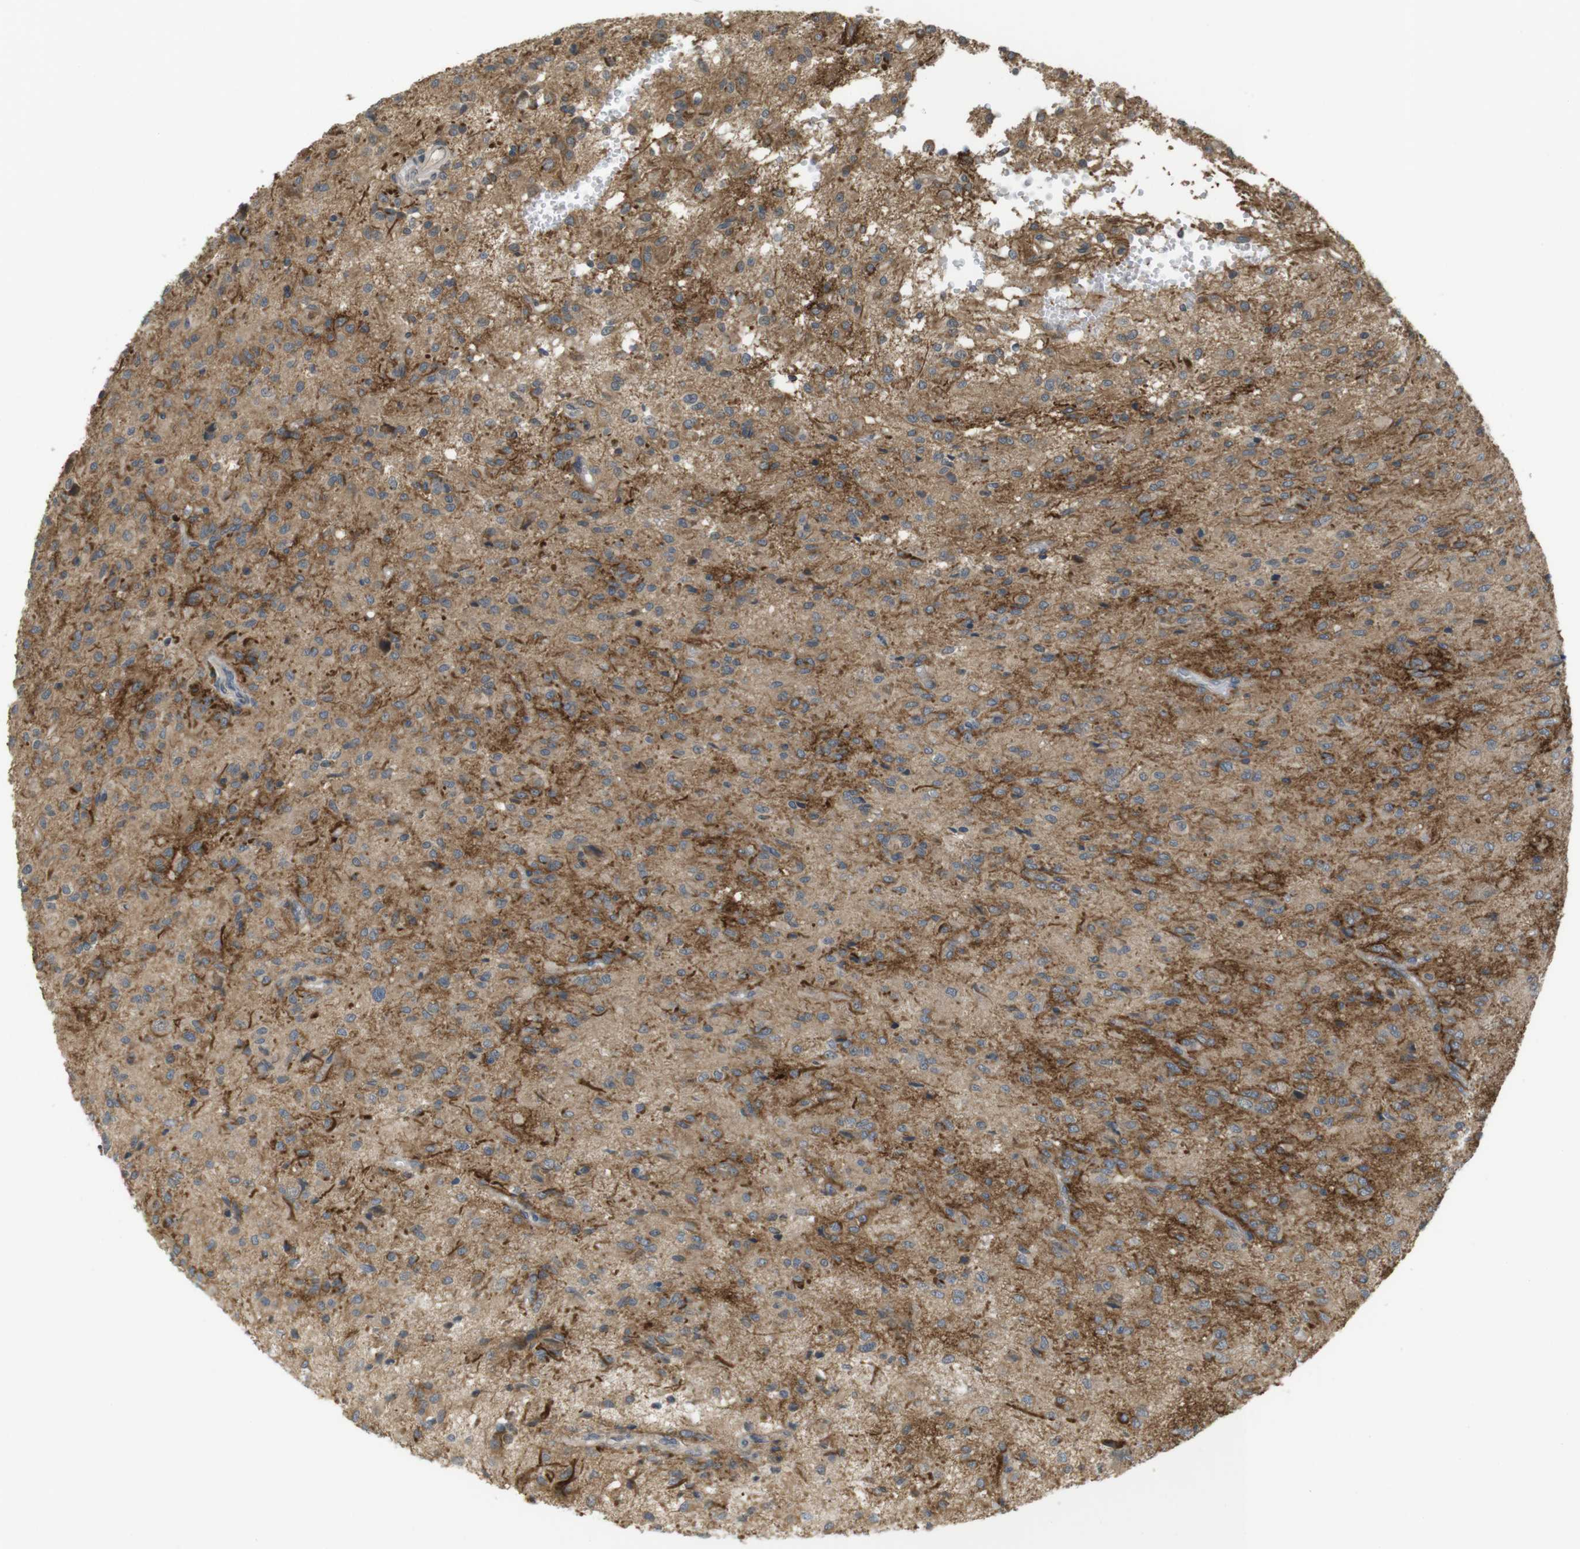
{"staining": {"intensity": "moderate", "quantity": "<25%", "location": "cytoplasmic/membranous"}, "tissue": "glioma", "cell_type": "Tumor cells", "image_type": "cancer", "snomed": [{"axis": "morphology", "description": "Glioma, malignant, High grade"}, {"axis": "topography", "description": "Brain"}], "caption": "Immunohistochemical staining of malignant glioma (high-grade) displays low levels of moderate cytoplasmic/membranous expression in approximately <25% of tumor cells.", "gene": "RNF130", "patient": {"sex": "female", "age": 59}}